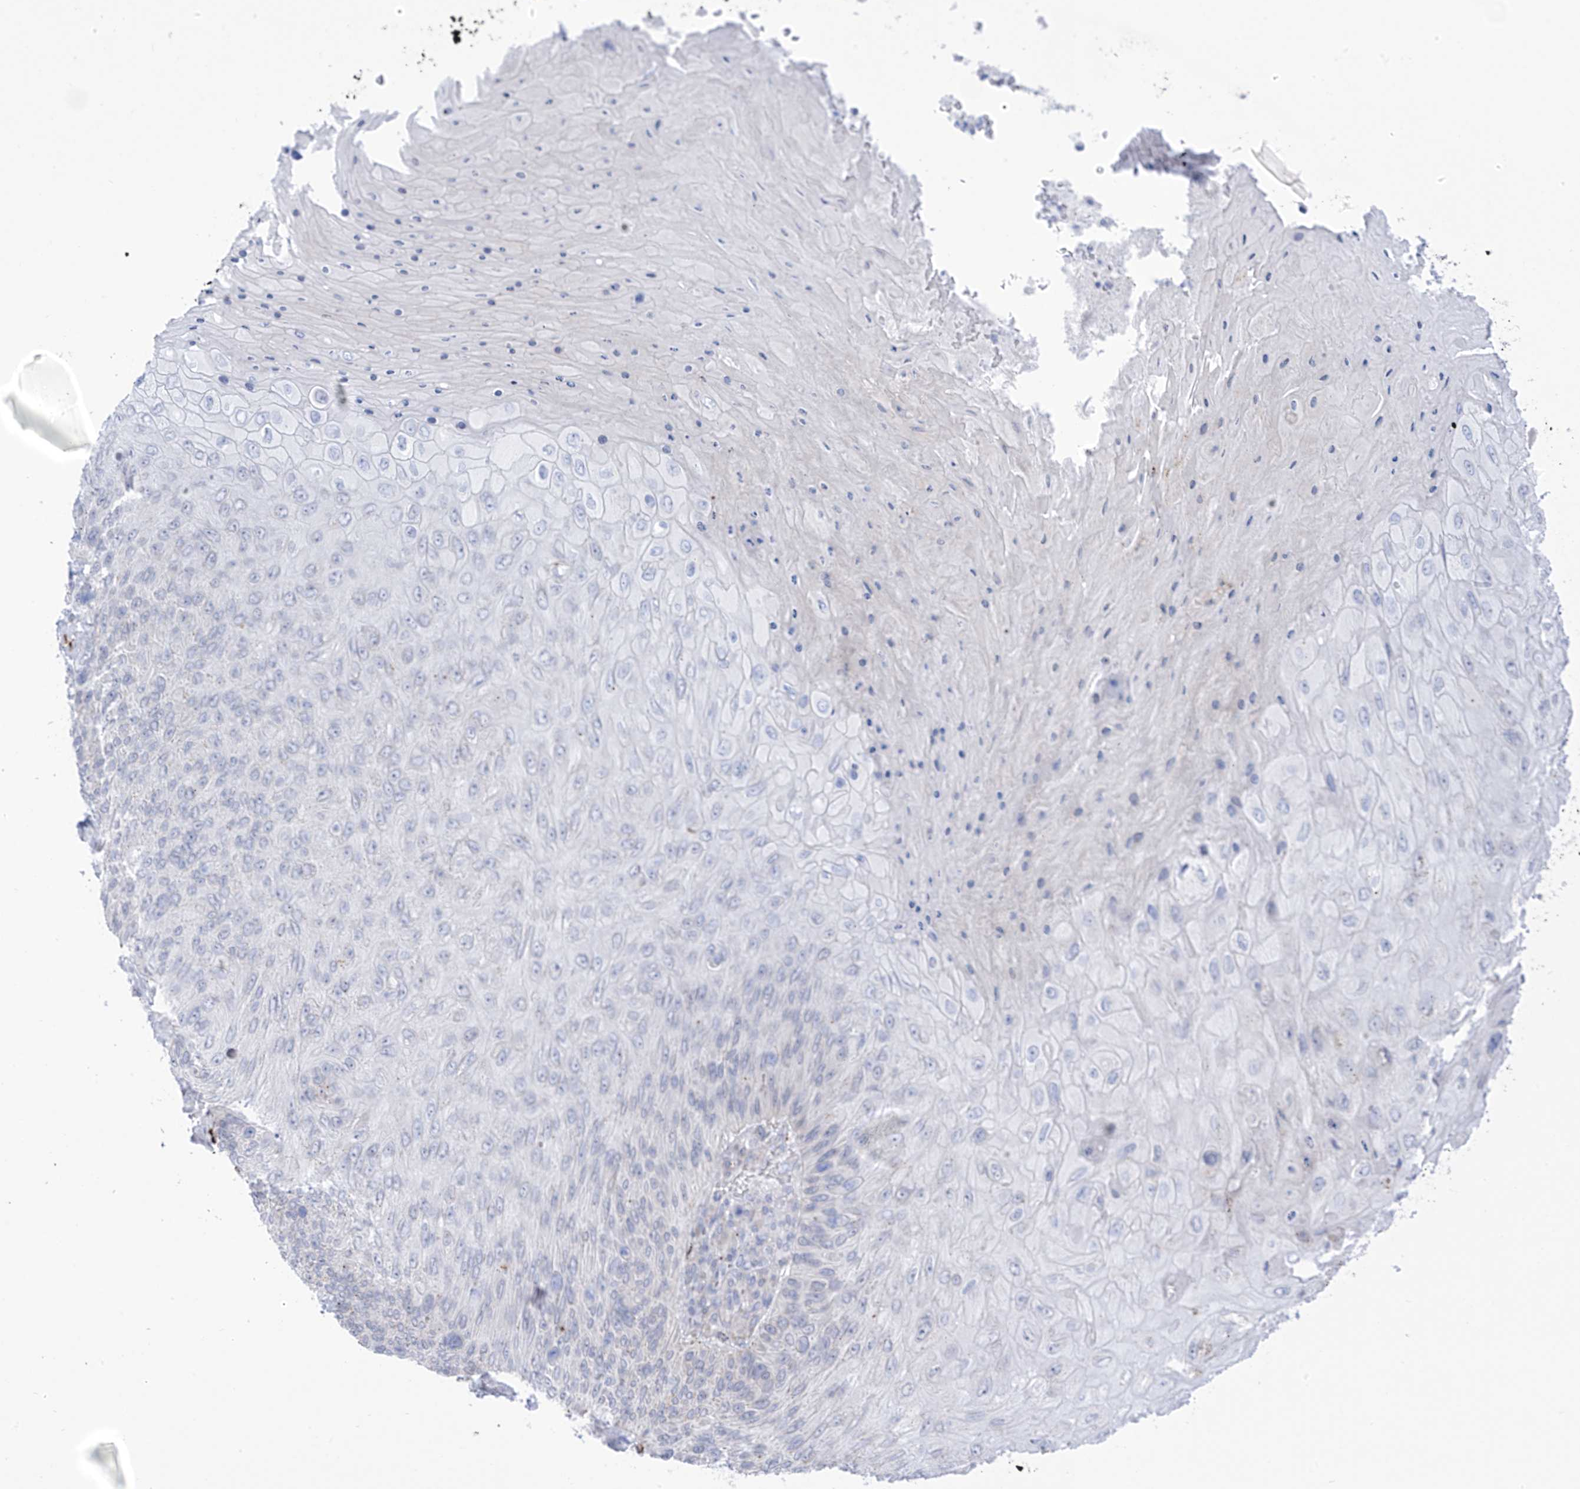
{"staining": {"intensity": "negative", "quantity": "none", "location": "none"}, "tissue": "skin cancer", "cell_type": "Tumor cells", "image_type": "cancer", "snomed": [{"axis": "morphology", "description": "Squamous cell carcinoma, NOS"}, {"axis": "topography", "description": "Skin"}], "caption": "Tumor cells show no significant protein expression in skin cancer (squamous cell carcinoma).", "gene": "PSPH", "patient": {"sex": "female", "age": 88}}